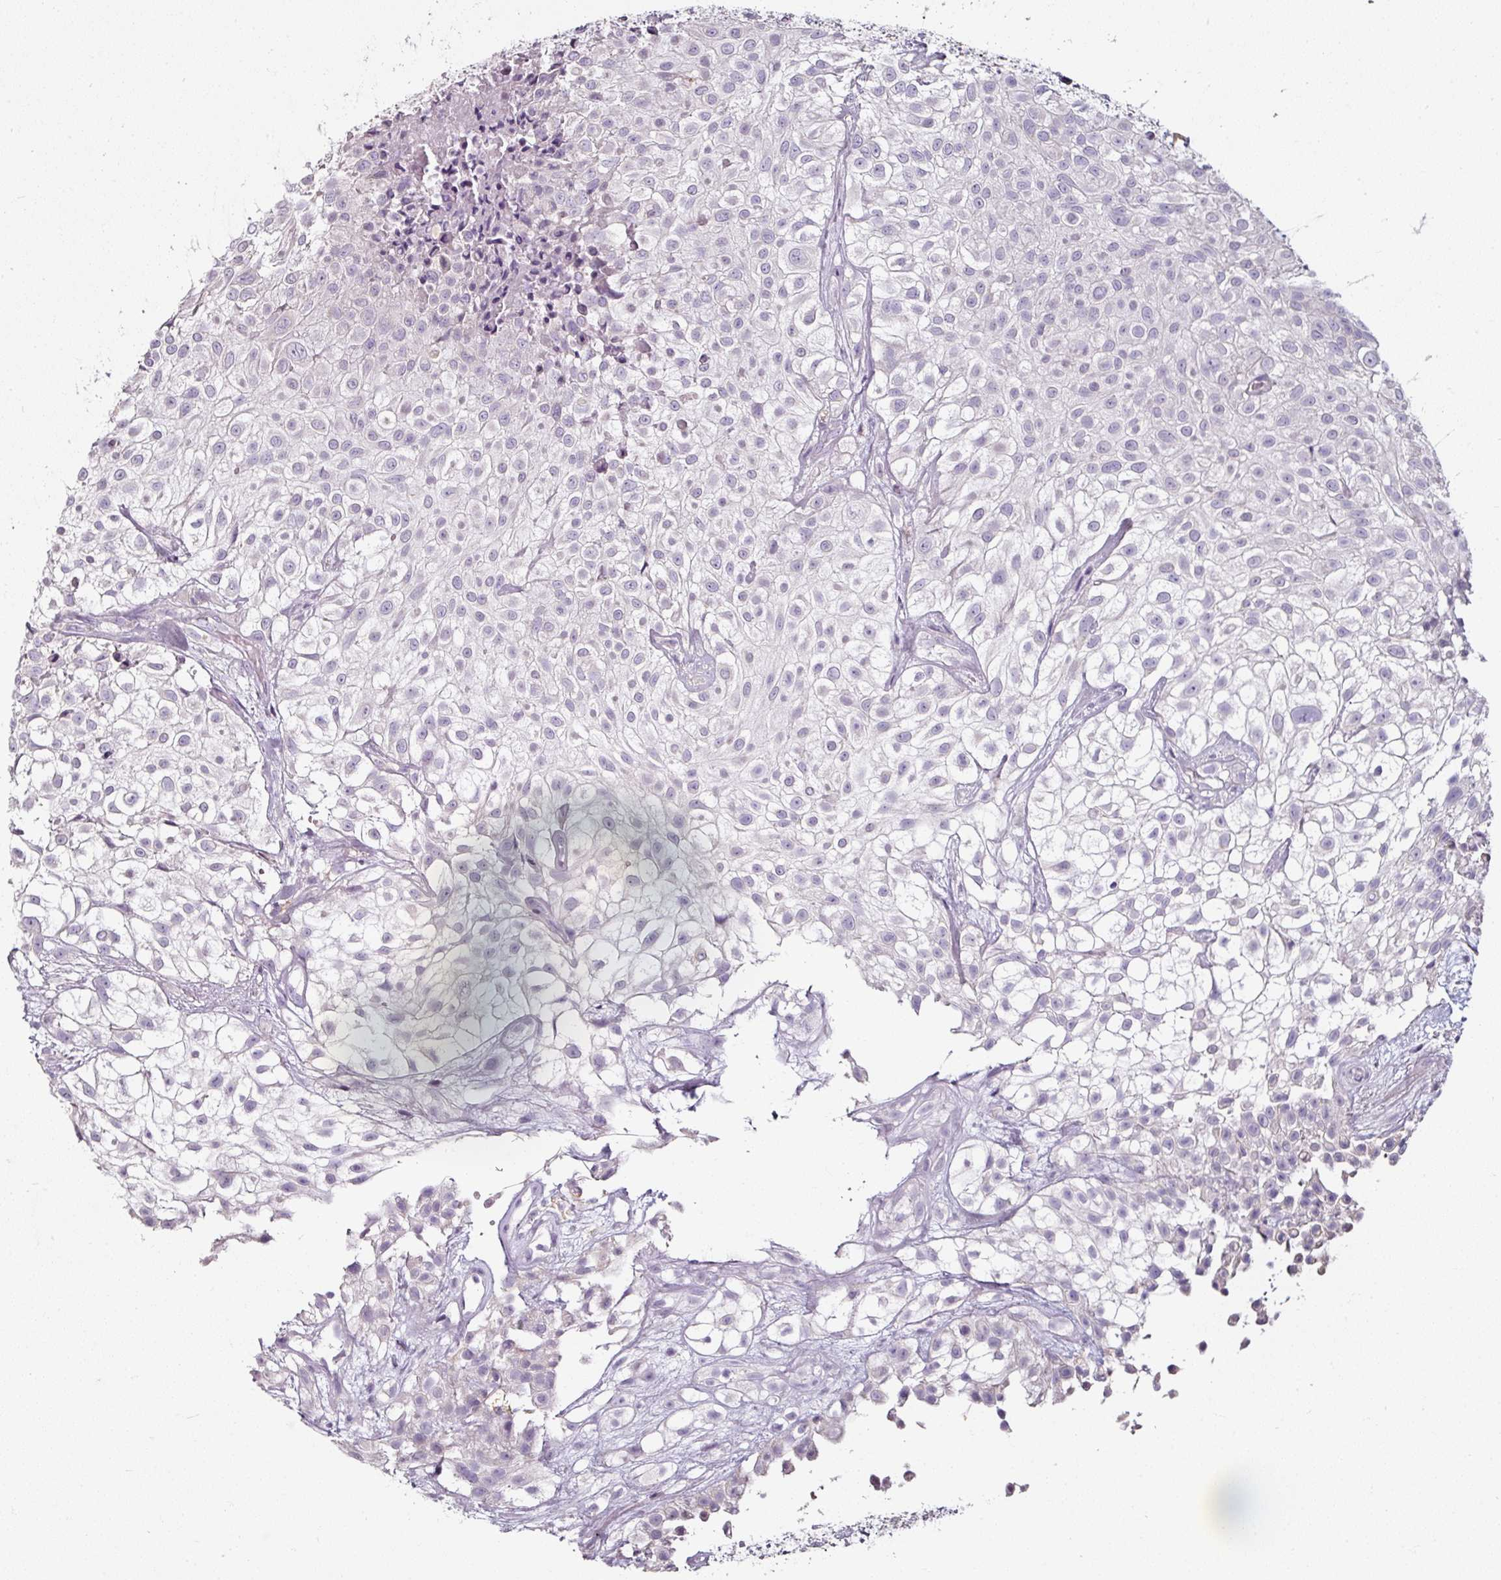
{"staining": {"intensity": "negative", "quantity": "none", "location": "none"}, "tissue": "urothelial cancer", "cell_type": "Tumor cells", "image_type": "cancer", "snomed": [{"axis": "morphology", "description": "Urothelial carcinoma, High grade"}, {"axis": "topography", "description": "Urinary bladder"}], "caption": "A micrograph of human urothelial cancer is negative for staining in tumor cells.", "gene": "CAP2", "patient": {"sex": "male", "age": 56}}